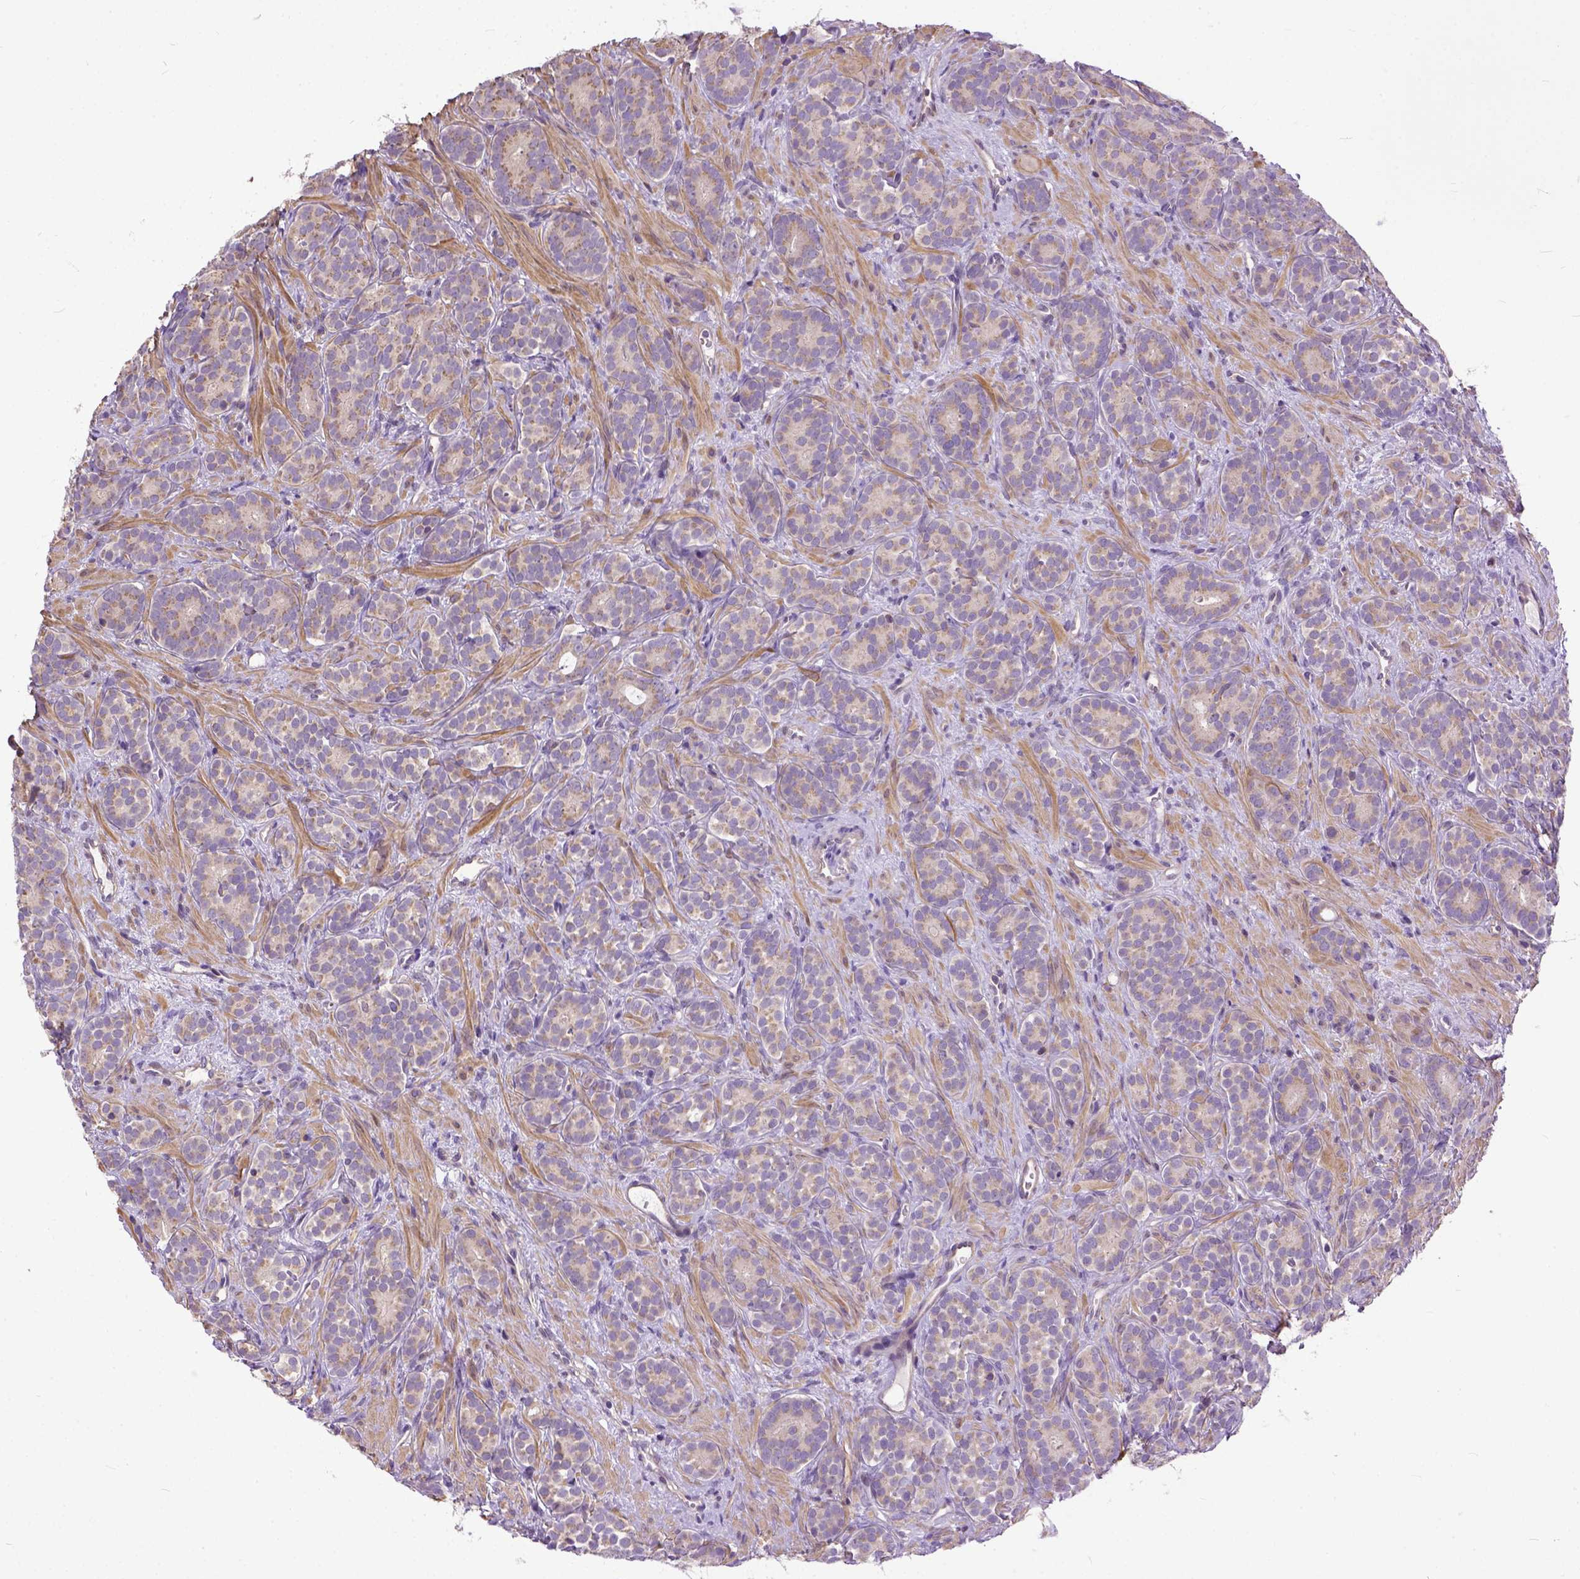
{"staining": {"intensity": "weak", "quantity": "25%-75%", "location": "cytoplasmic/membranous"}, "tissue": "prostate cancer", "cell_type": "Tumor cells", "image_type": "cancer", "snomed": [{"axis": "morphology", "description": "Adenocarcinoma, High grade"}, {"axis": "topography", "description": "Prostate"}], "caption": "Immunohistochemistry (DAB) staining of human high-grade adenocarcinoma (prostate) reveals weak cytoplasmic/membranous protein positivity in approximately 25%-75% of tumor cells. Ihc stains the protein of interest in brown and the nuclei are stained blue.", "gene": "BANF2", "patient": {"sex": "male", "age": 84}}